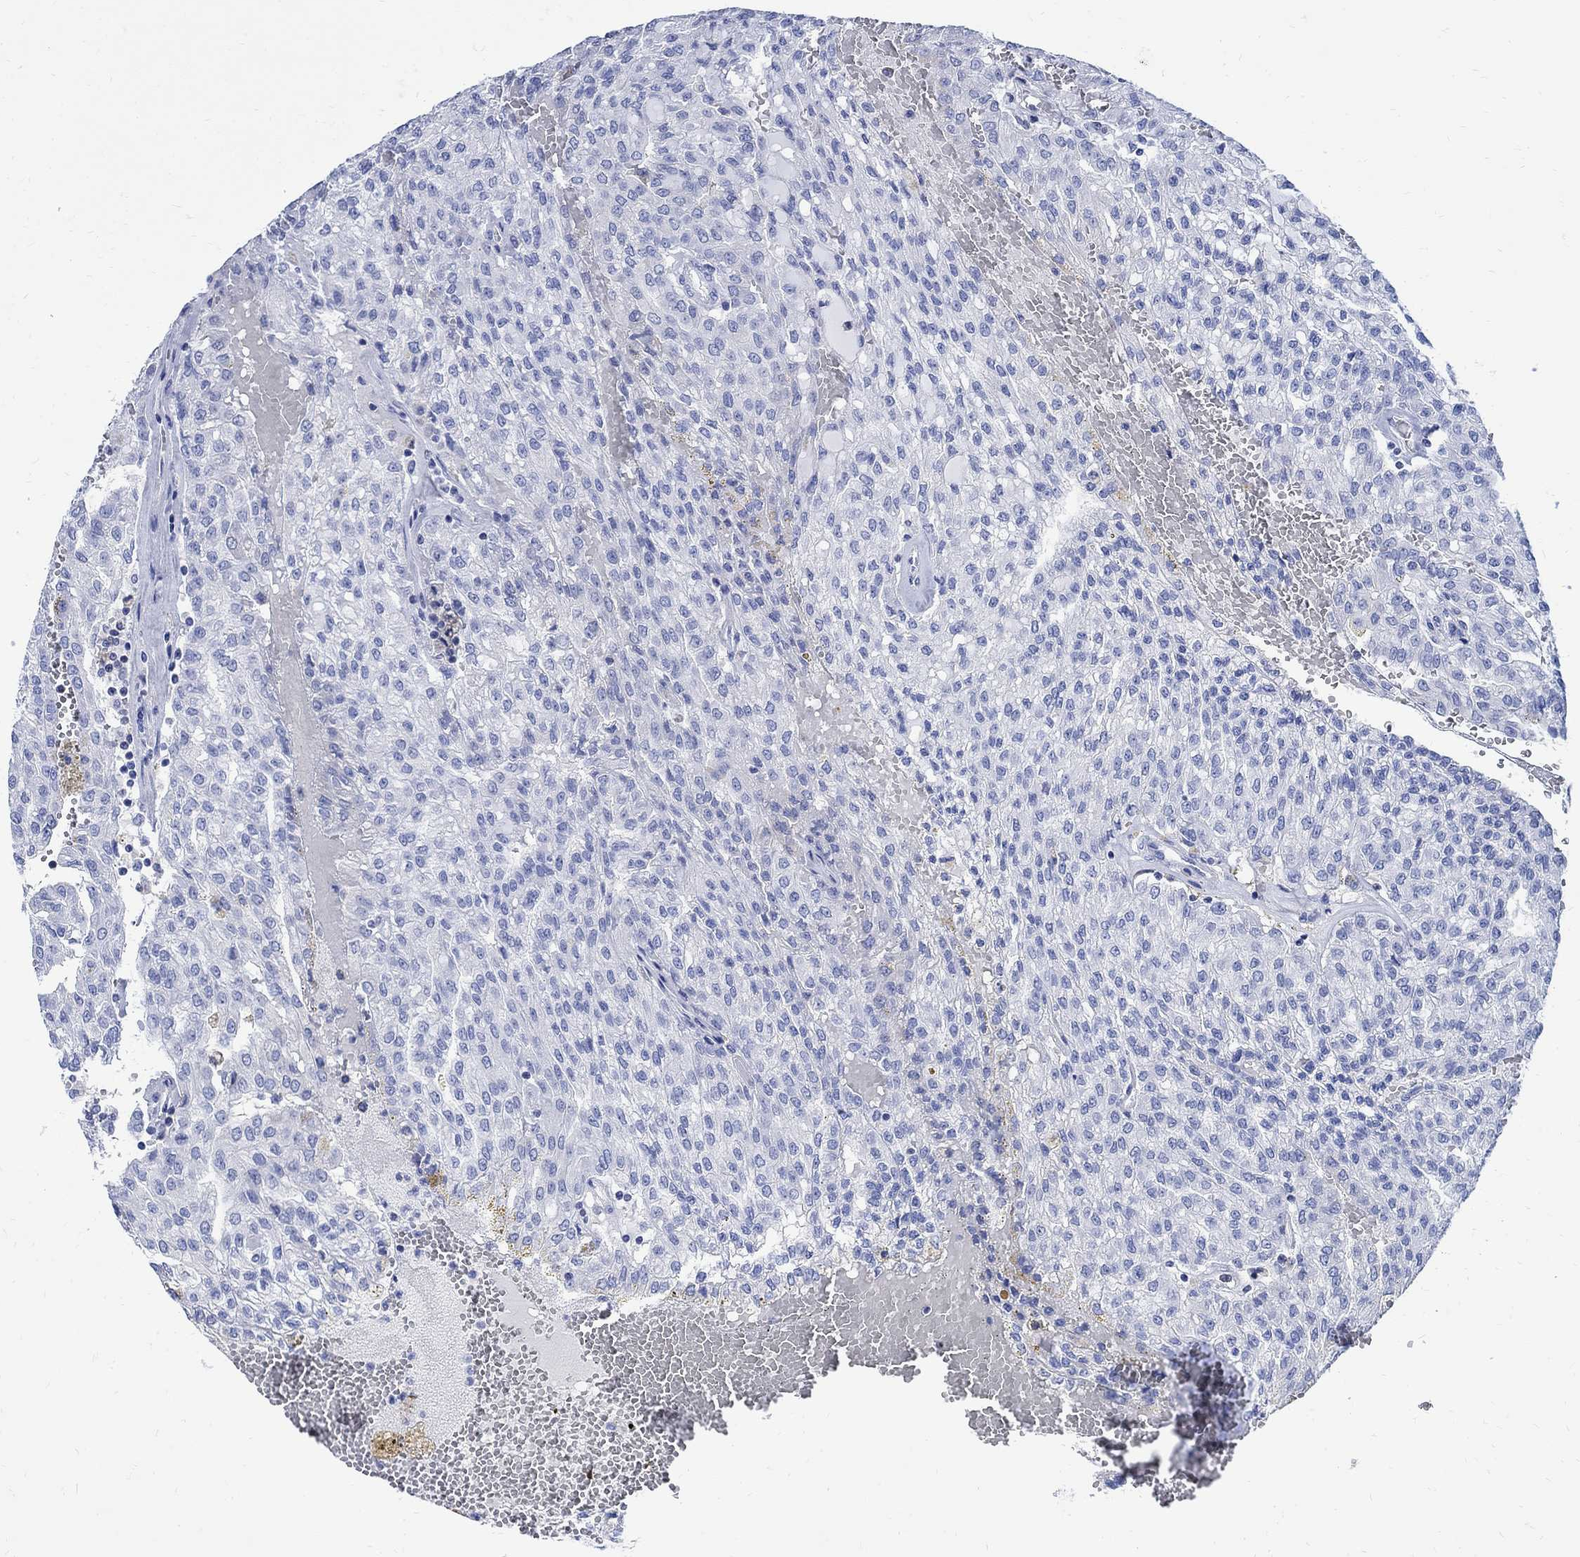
{"staining": {"intensity": "negative", "quantity": "none", "location": "none"}, "tissue": "renal cancer", "cell_type": "Tumor cells", "image_type": "cancer", "snomed": [{"axis": "morphology", "description": "Adenocarcinoma, NOS"}, {"axis": "topography", "description": "Kidney"}], "caption": "Adenocarcinoma (renal) was stained to show a protein in brown. There is no significant staining in tumor cells.", "gene": "CPLX2", "patient": {"sex": "male", "age": 63}}